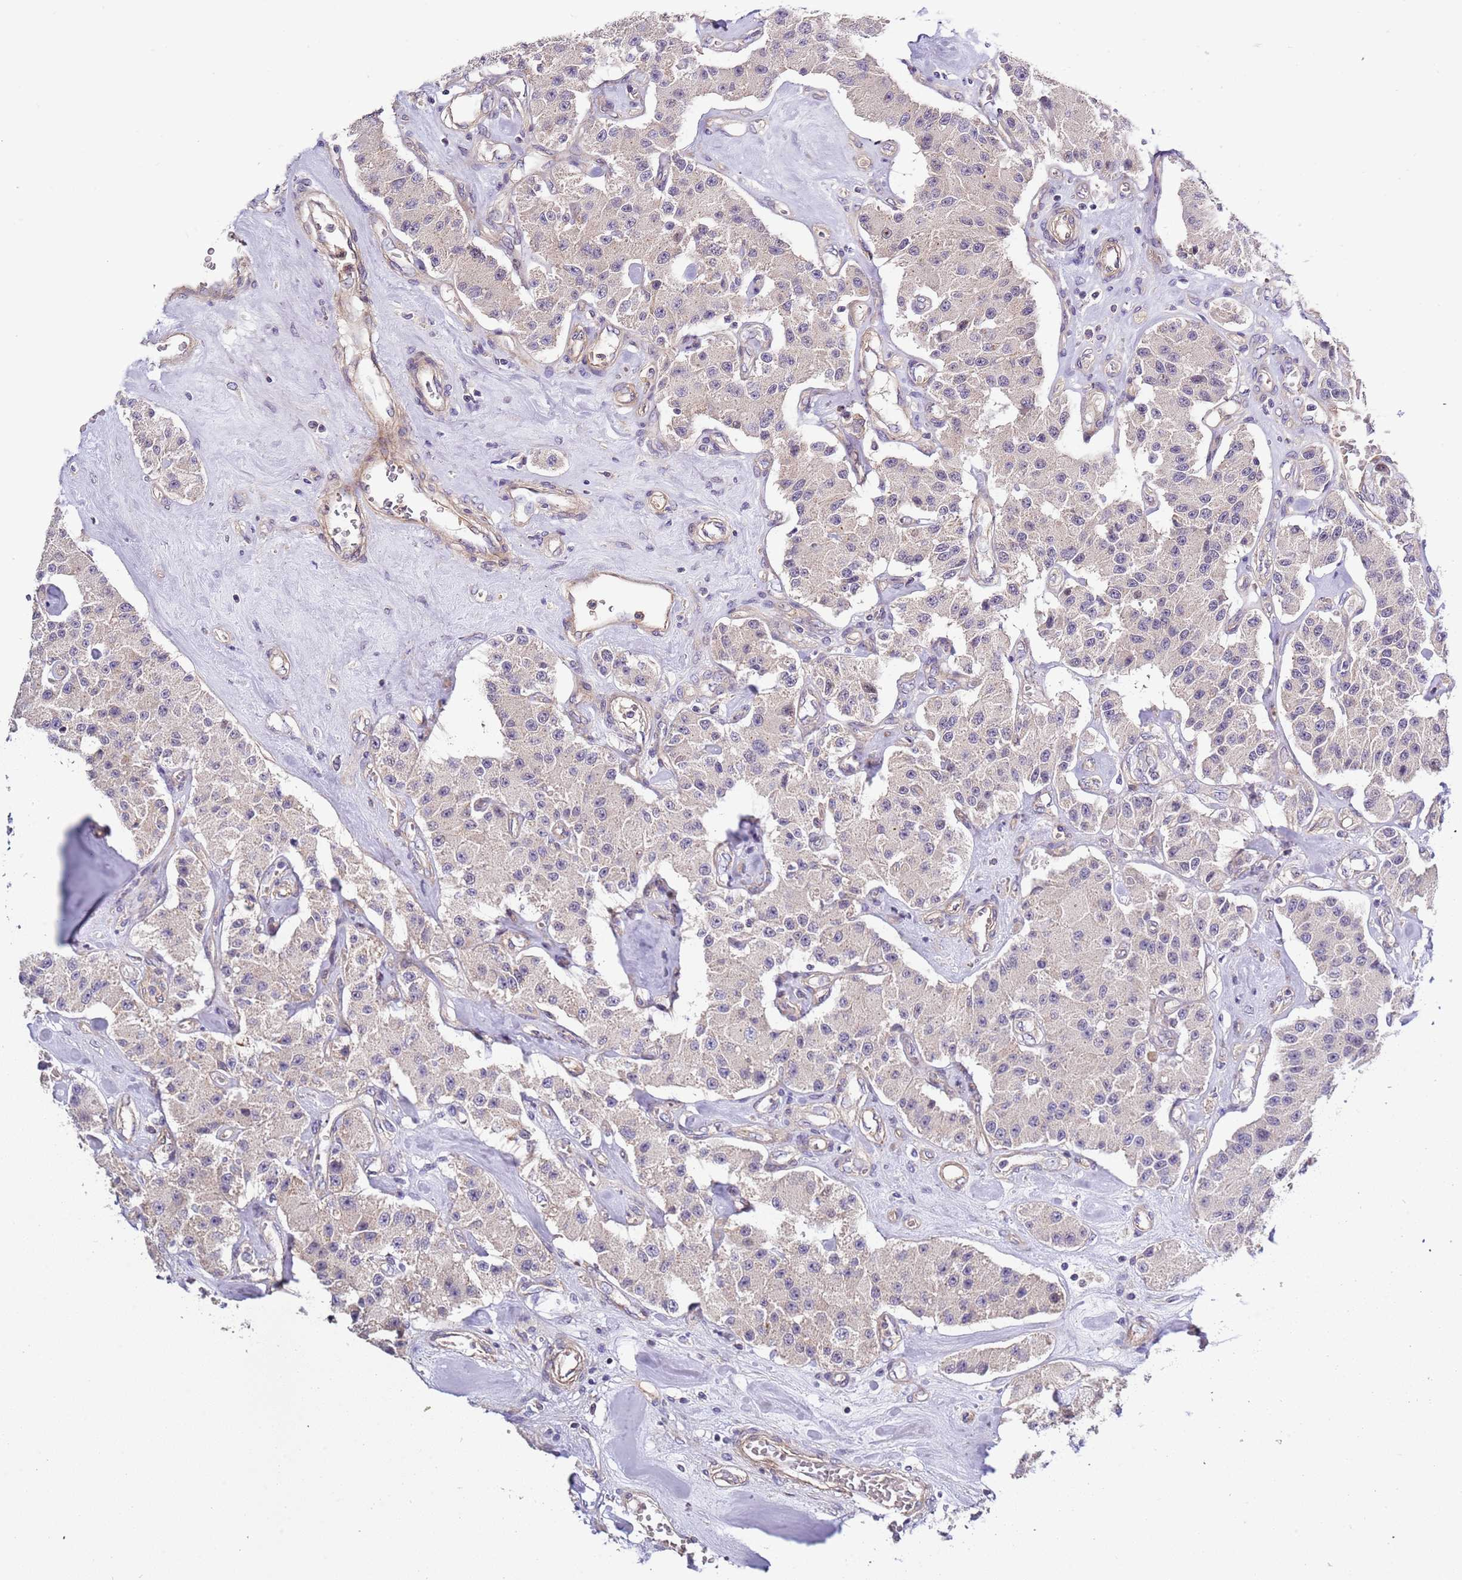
{"staining": {"intensity": "negative", "quantity": "none", "location": "none"}, "tissue": "carcinoid", "cell_type": "Tumor cells", "image_type": "cancer", "snomed": [{"axis": "morphology", "description": "Carcinoid, malignant, NOS"}, {"axis": "topography", "description": "Pancreas"}], "caption": "Carcinoid was stained to show a protein in brown. There is no significant positivity in tumor cells.", "gene": "LAMB4", "patient": {"sex": "male", "age": 41}}